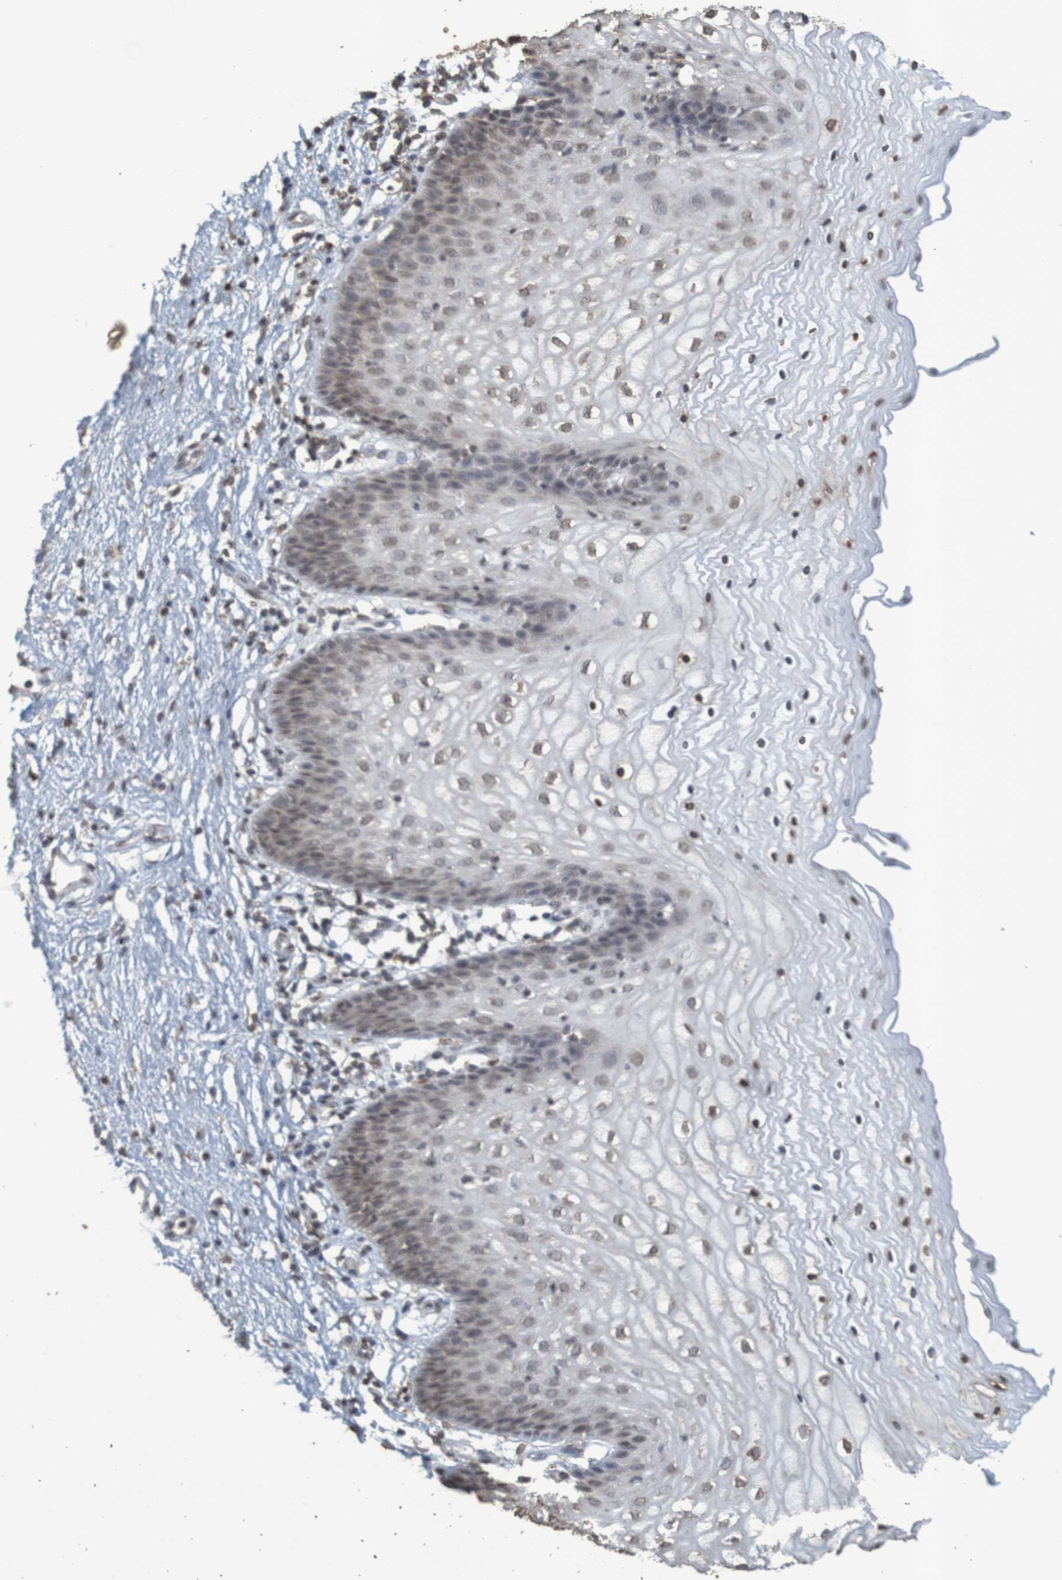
{"staining": {"intensity": "weak", "quantity": "25%-75%", "location": "cytoplasmic/membranous,nuclear"}, "tissue": "vagina", "cell_type": "Squamous epithelial cells", "image_type": "normal", "snomed": [{"axis": "morphology", "description": "Normal tissue, NOS"}, {"axis": "topography", "description": "Vagina"}], "caption": "Protein analysis of benign vagina exhibits weak cytoplasmic/membranous,nuclear staining in about 25%-75% of squamous epithelial cells. (Brightfield microscopy of DAB IHC at high magnification).", "gene": "GFI1", "patient": {"sex": "female", "age": 34}}